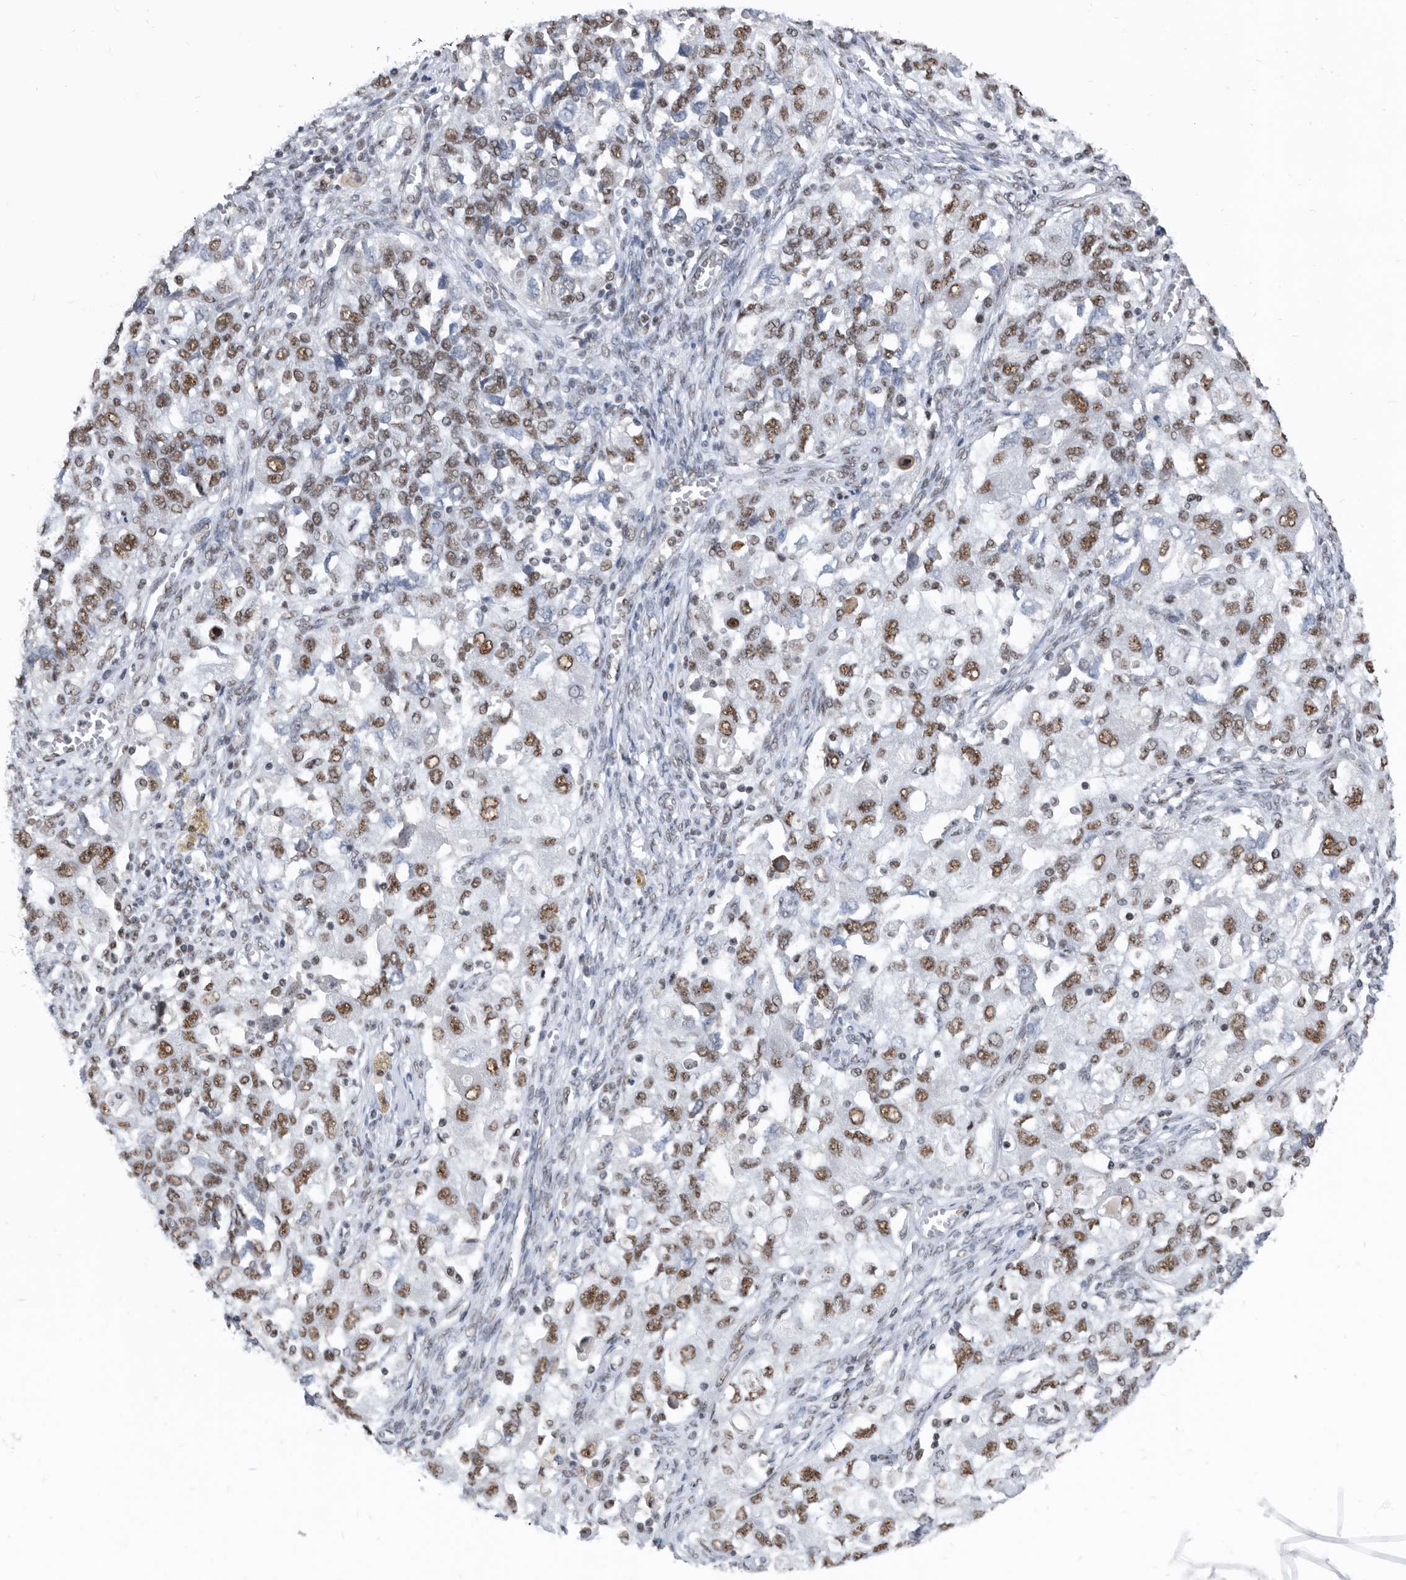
{"staining": {"intensity": "moderate", "quantity": ">75%", "location": "nuclear"}, "tissue": "ovarian cancer", "cell_type": "Tumor cells", "image_type": "cancer", "snomed": [{"axis": "morphology", "description": "Carcinoma, NOS"}, {"axis": "morphology", "description": "Cystadenocarcinoma, serous, NOS"}, {"axis": "topography", "description": "Ovary"}], "caption": "Immunohistochemical staining of ovarian serous cystadenocarcinoma exhibits medium levels of moderate nuclear protein staining in approximately >75% of tumor cells. (Stains: DAB (3,3'-diaminobenzidine) in brown, nuclei in blue, Microscopy: brightfield microscopy at high magnification).", "gene": "SF3A1", "patient": {"sex": "female", "age": 69}}